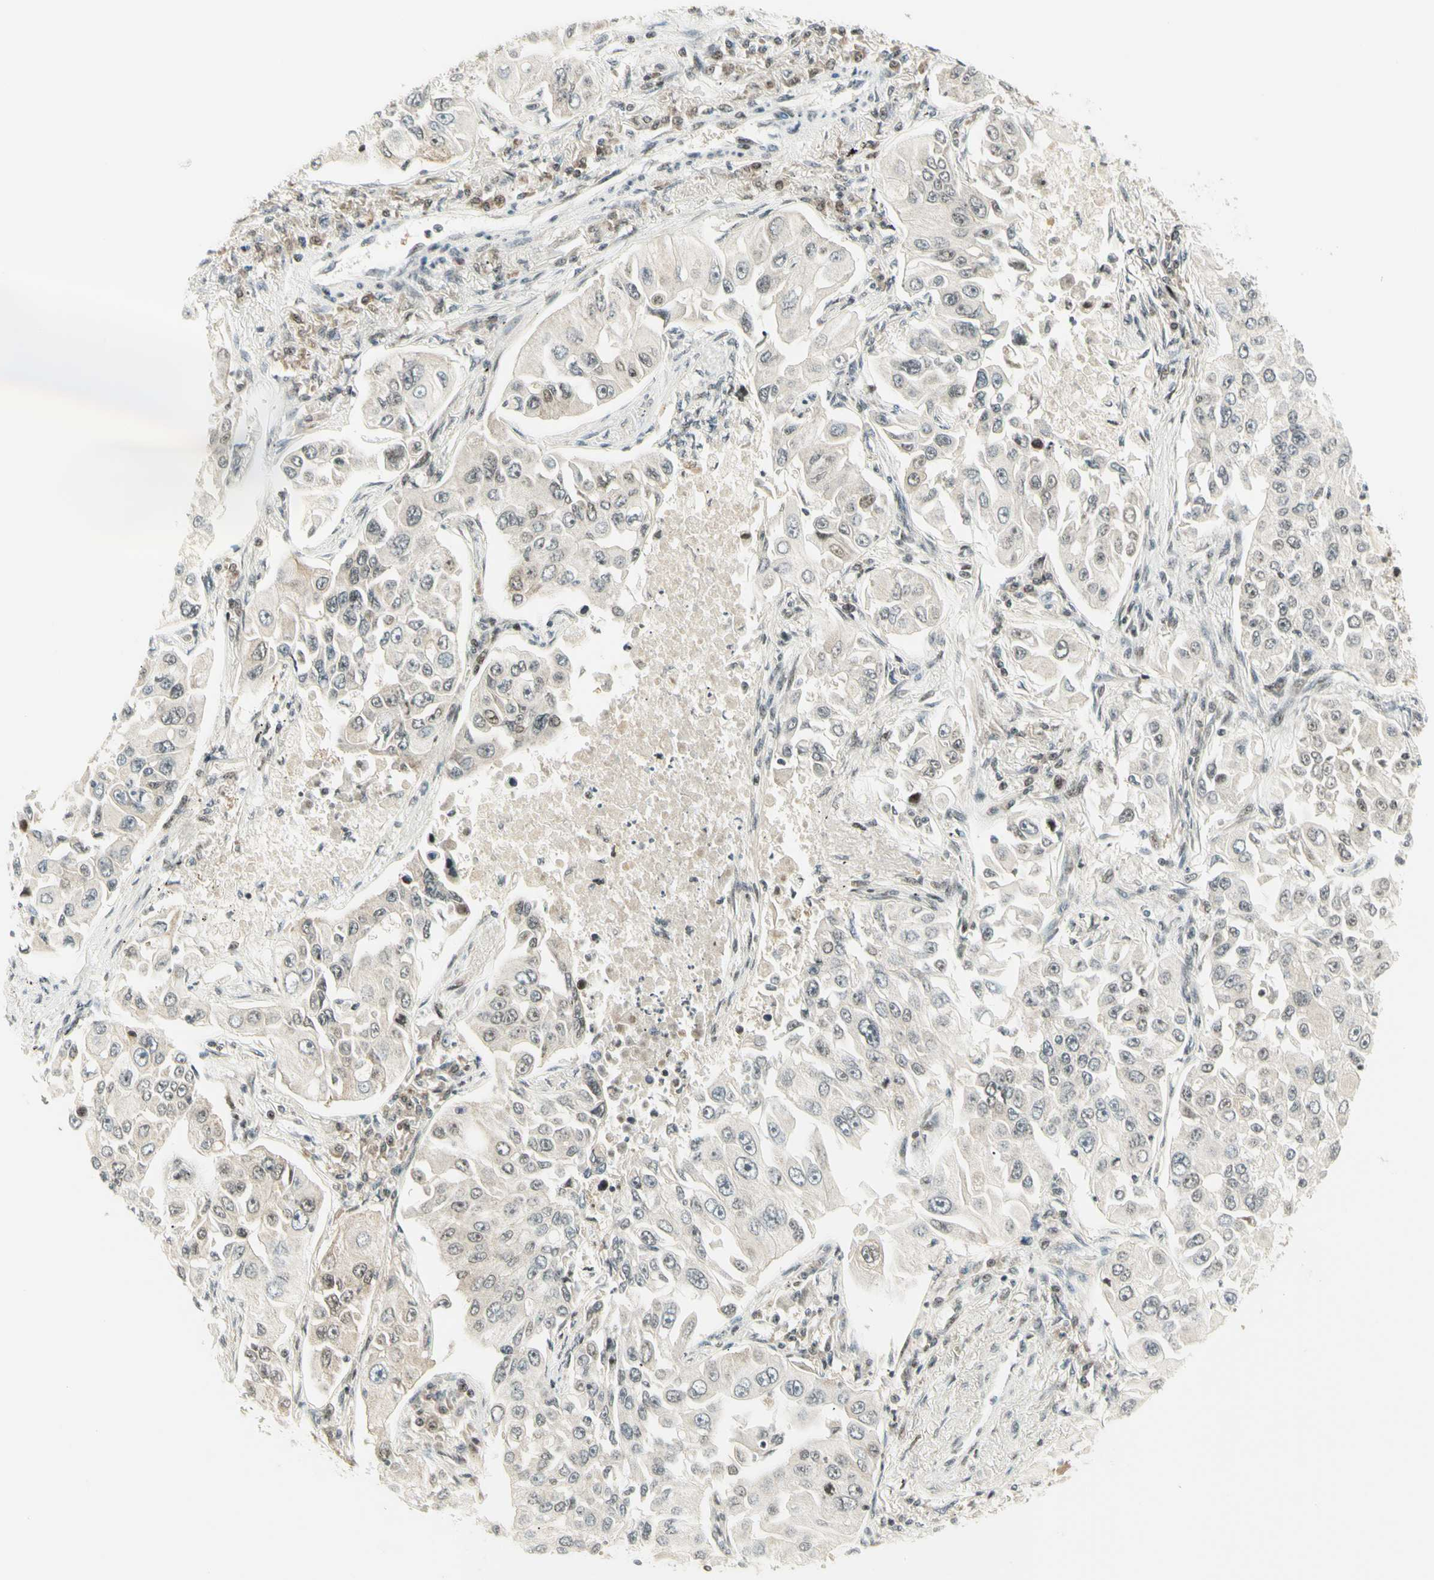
{"staining": {"intensity": "negative", "quantity": "none", "location": "none"}, "tissue": "lung cancer", "cell_type": "Tumor cells", "image_type": "cancer", "snomed": [{"axis": "morphology", "description": "Adenocarcinoma, NOS"}, {"axis": "topography", "description": "Lung"}], "caption": "Lung adenocarcinoma was stained to show a protein in brown. There is no significant positivity in tumor cells. Brightfield microscopy of immunohistochemistry (IHC) stained with DAB (brown) and hematoxylin (blue), captured at high magnification.", "gene": "TPT1", "patient": {"sex": "male", "age": 84}}